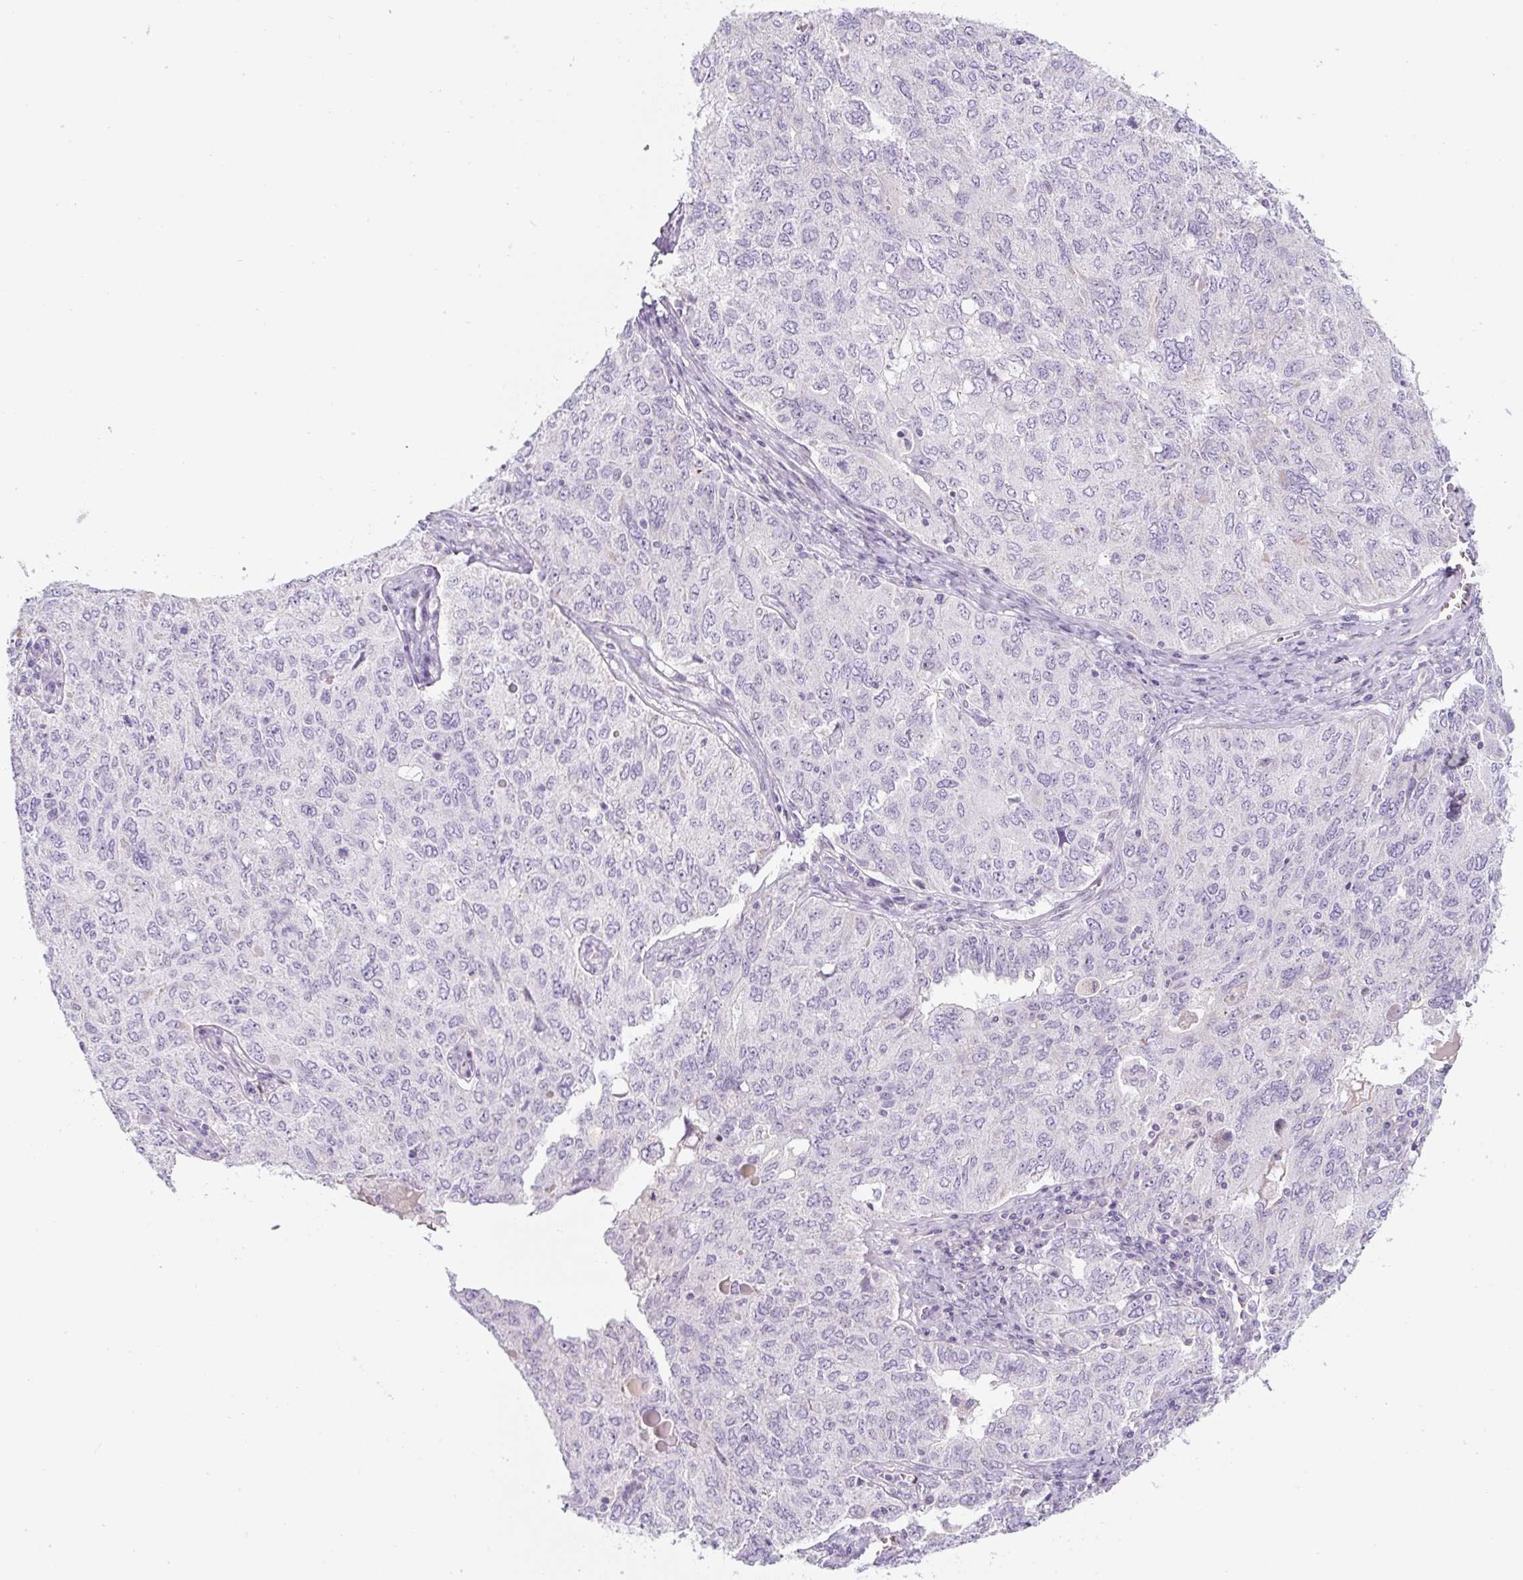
{"staining": {"intensity": "negative", "quantity": "none", "location": "none"}, "tissue": "ovarian cancer", "cell_type": "Tumor cells", "image_type": "cancer", "snomed": [{"axis": "morphology", "description": "Carcinoma, endometroid"}, {"axis": "topography", "description": "Ovary"}], "caption": "This image is of ovarian cancer stained with immunohistochemistry (IHC) to label a protein in brown with the nuclei are counter-stained blue. There is no positivity in tumor cells.", "gene": "FGFBP3", "patient": {"sex": "female", "age": 62}}